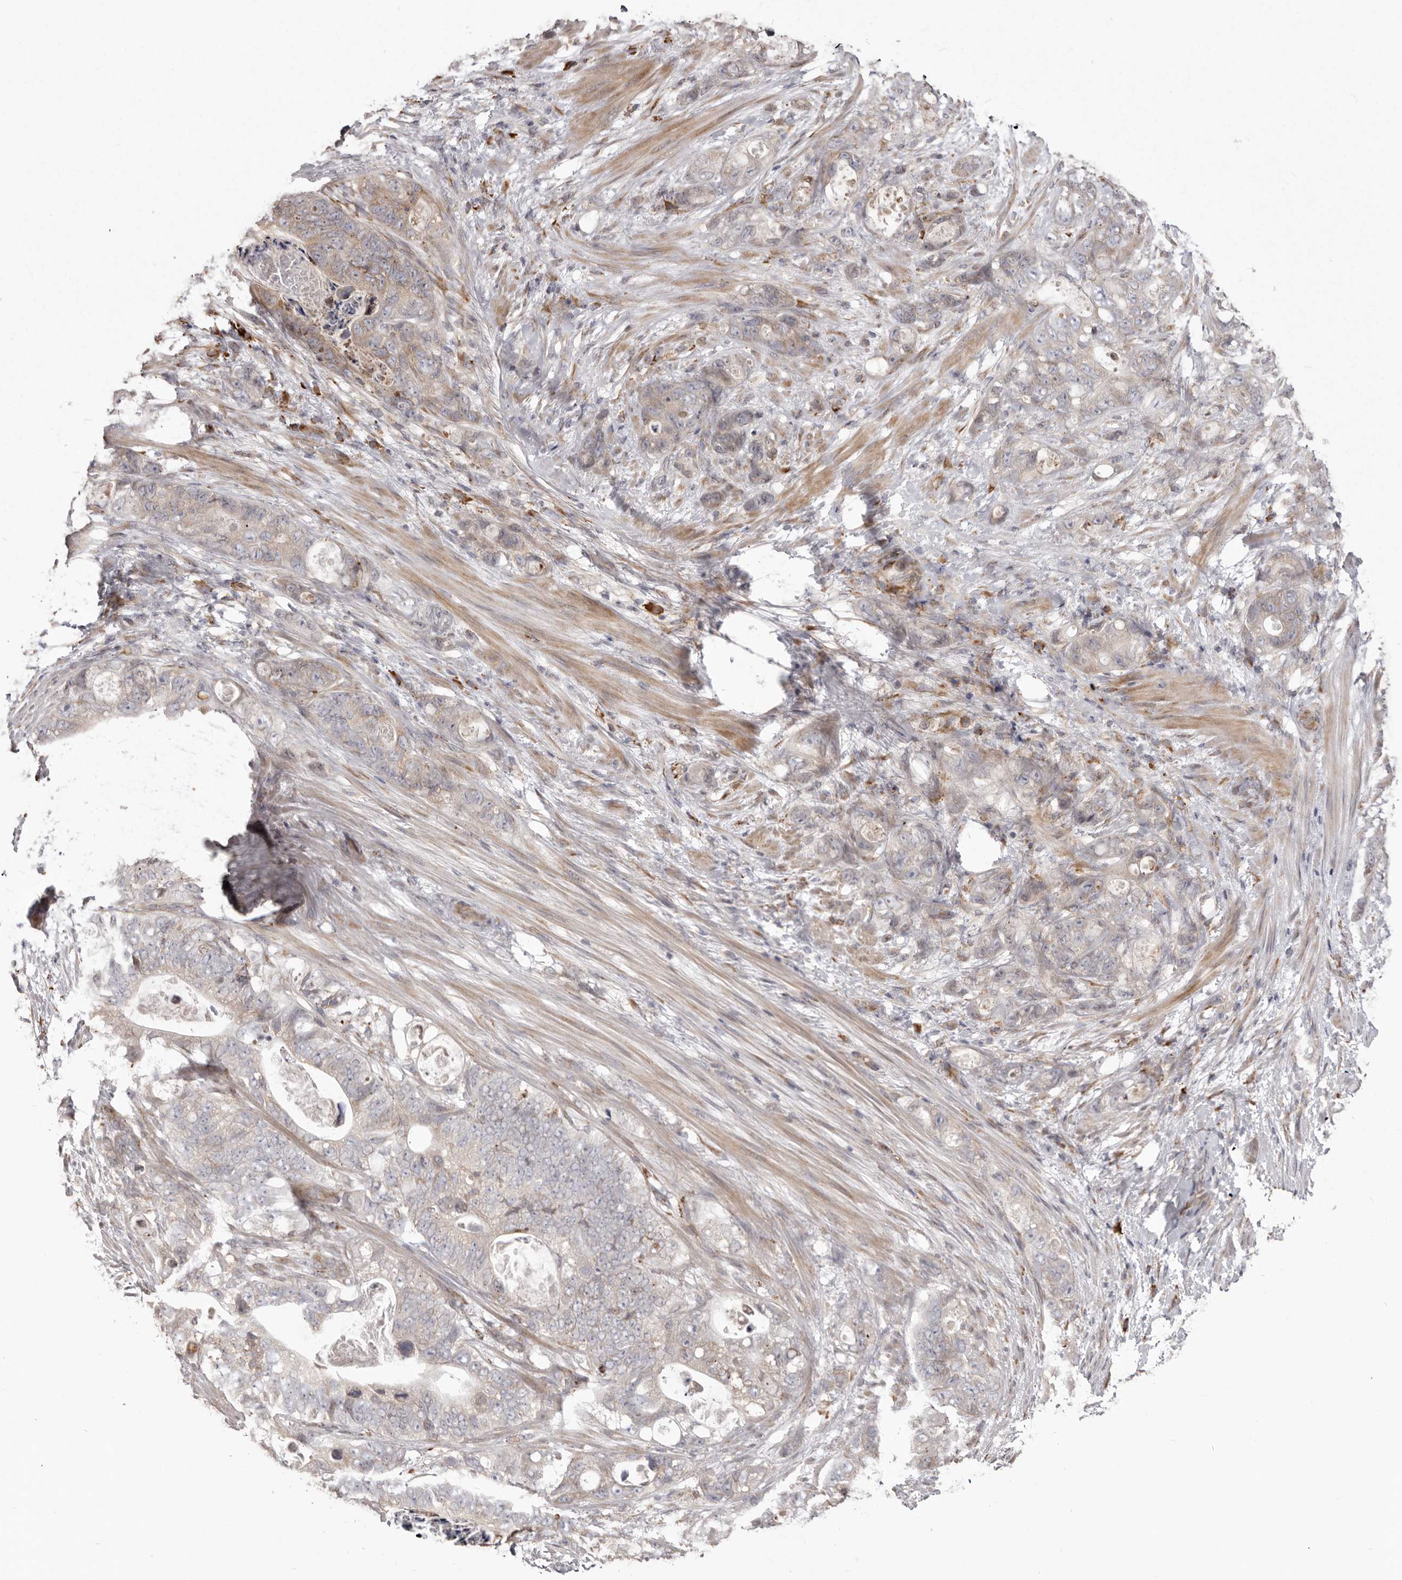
{"staining": {"intensity": "weak", "quantity": "<25%", "location": "cytoplasmic/membranous"}, "tissue": "stomach cancer", "cell_type": "Tumor cells", "image_type": "cancer", "snomed": [{"axis": "morphology", "description": "Normal tissue, NOS"}, {"axis": "morphology", "description": "Adenocarcinoma, NOS"}, {"axis": "topography", "description": "Stomach"}], "caption": "Tumor cells show no significant protein positivity in stomach adenocarcinoma.", "gene": "NUP43", "patient": {"sex": "female", "age": 89}}